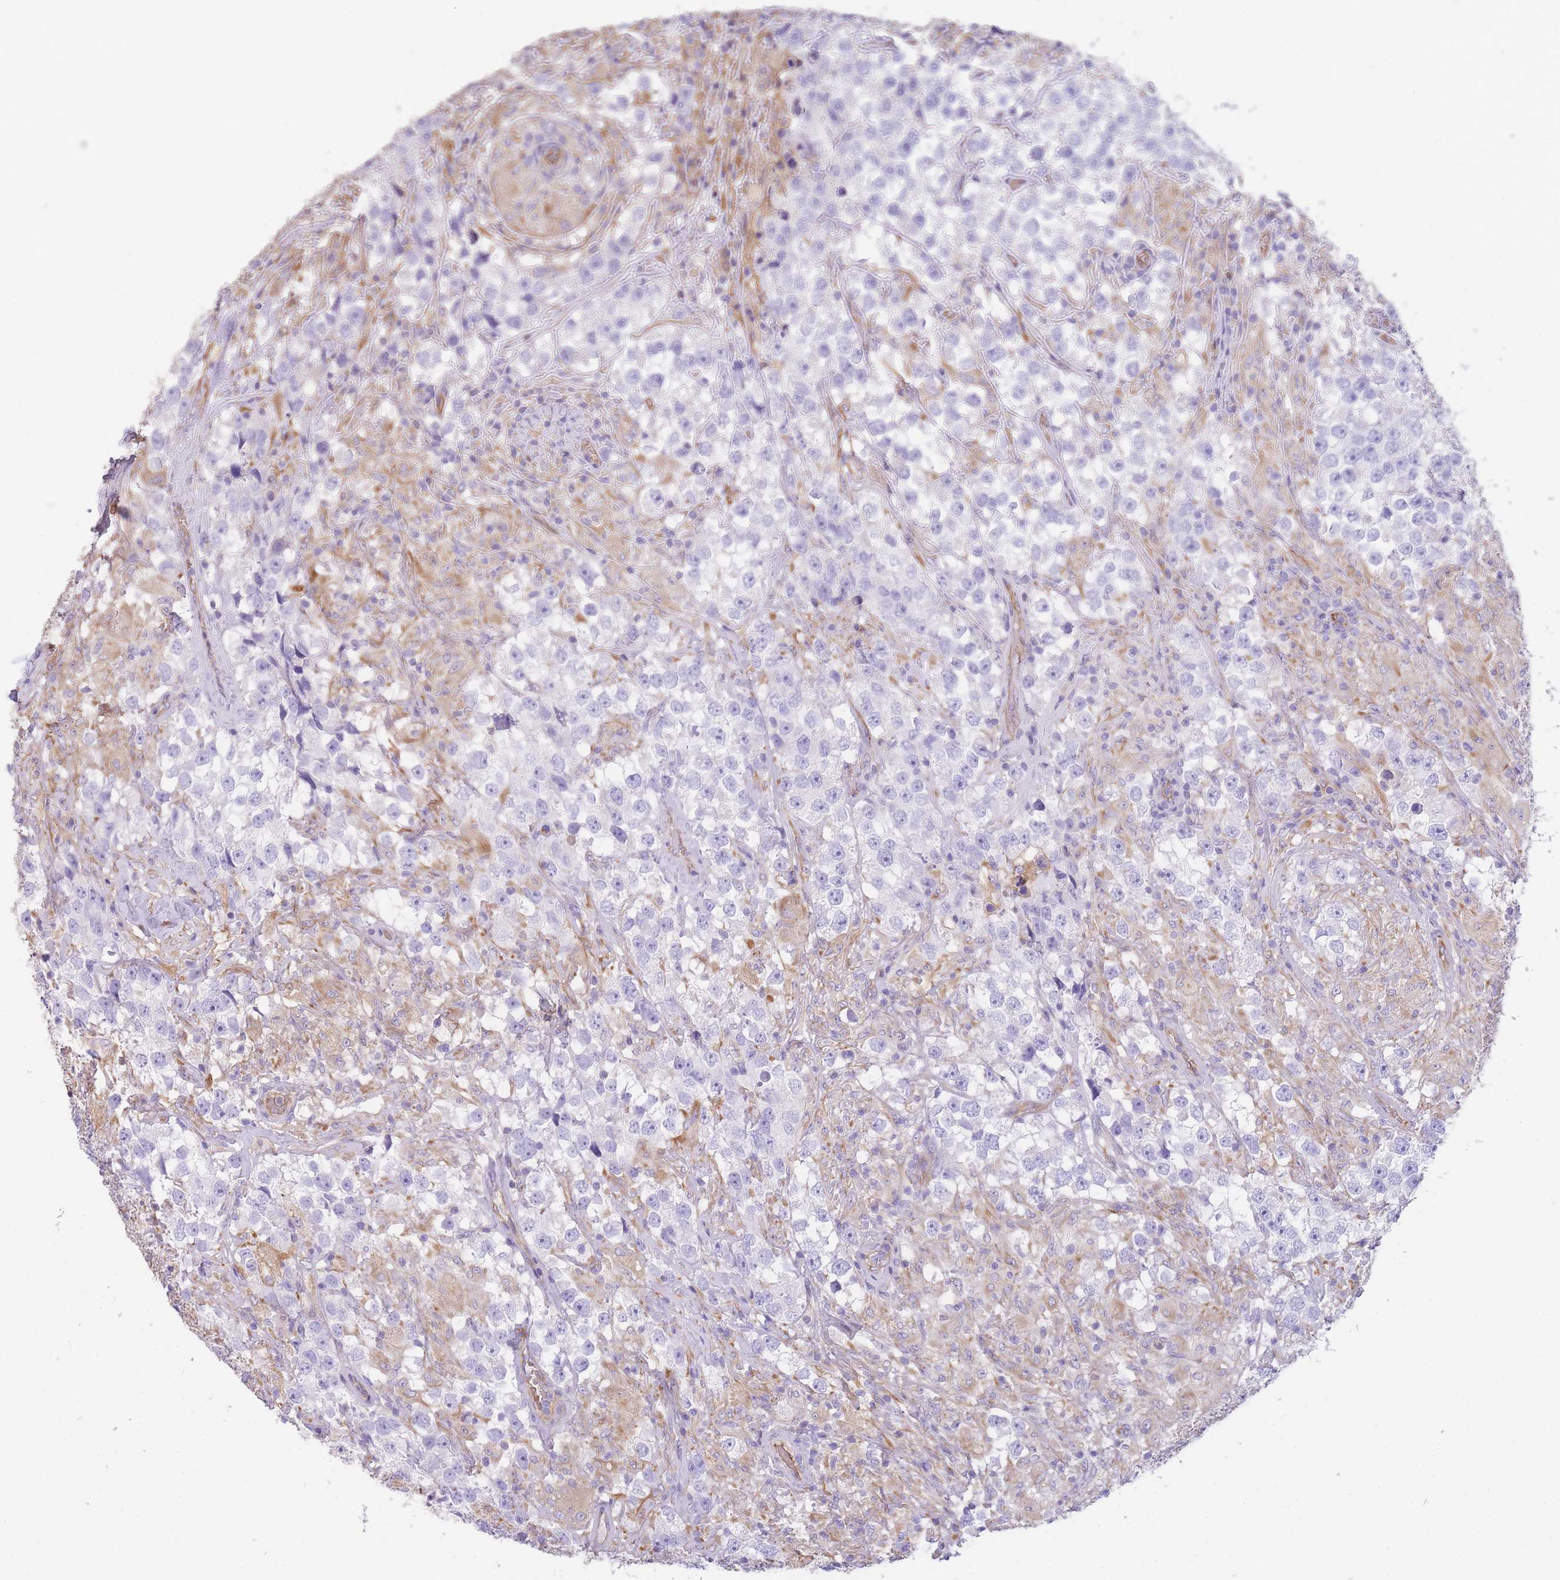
{"staining": {"intensity": "negative", "quantity": "none", "location": "none"}, "tissue": "testis cancer", "cell_type": "Tumor cells", "image_type": "cancer", "snomed": [{"axis": "morphology", "description": "Seminoma, NOS"}, {"axis": "topography", "description": "Testis"}], "caption": "High magnification brightfield microscopy of testis cancer (seminoma) stained with DAB (brown) and counterstained with hematoxylin (blue): tumor cells show no significant staining. Brightfield microscopy of immunohistochemistry (IHC) stained with DAB (3,3'-diaminobenzidine) (brown) and hematoxylin (blue), captured at high magnification.", "gene": "ANKRD53", "patient": {"sex": "male", "age": 46}}